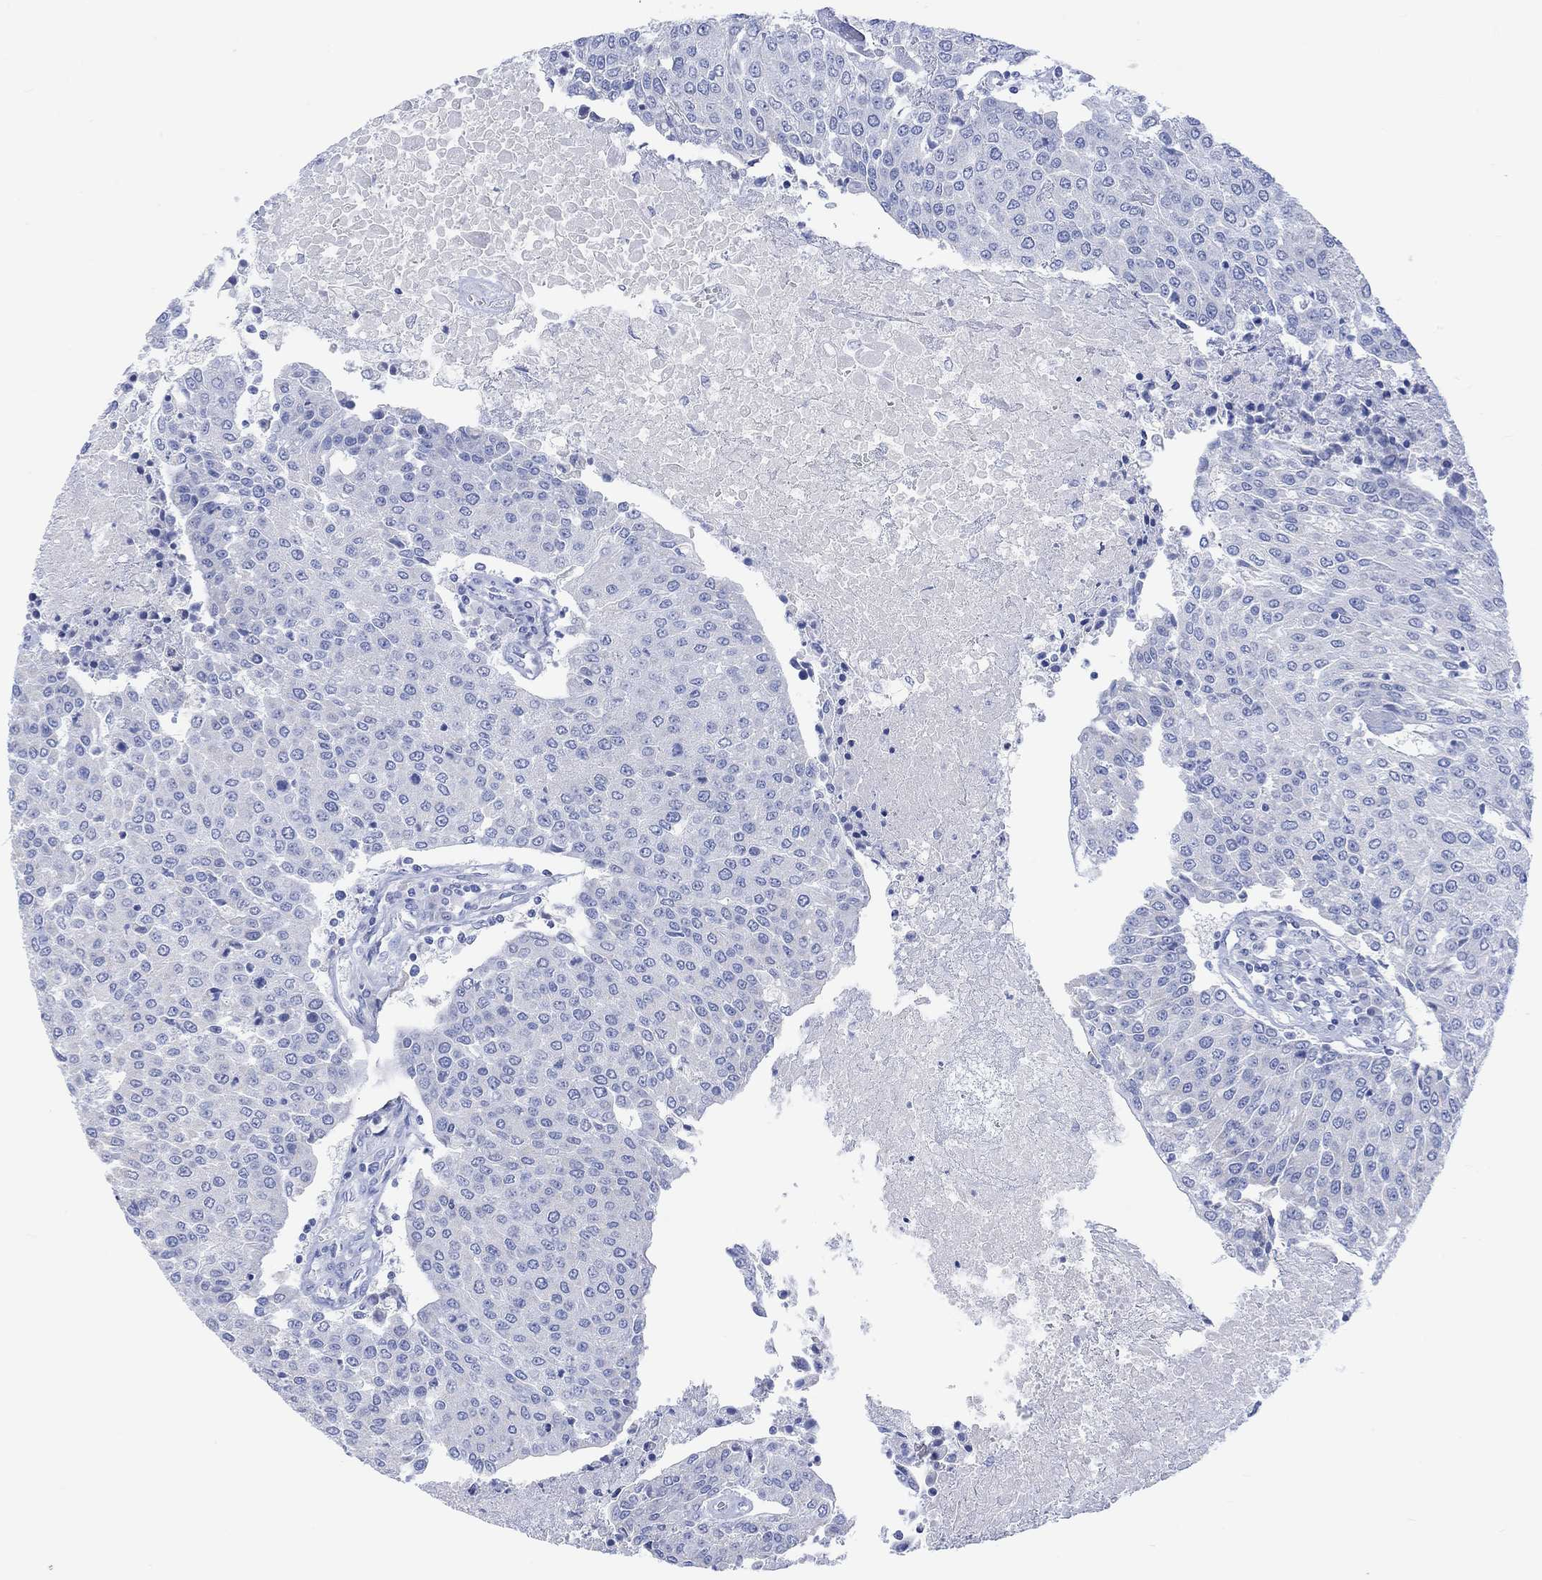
{"staining": {"intensity": "negative", "quantity": "none", "location": "none"}, "tissue": "urothelial cancer", "cell_type": "Tumor cells", "image_type": "cancer", "snomed": [{"axis": "morphology", "description": "Urothelial carcinoma, High grade"}, {"axis": "topography", "description": "Urinary bladder"}], "caption": "Immunohistochemistry micrograph of urothelial carcinoma (high-grade) stained for a protein (brown), which displays no positivity in tumor cells. Nuclei are stained in blue.", "gene": "CALCA", "patient": {"sex": "female", "age": 85}}